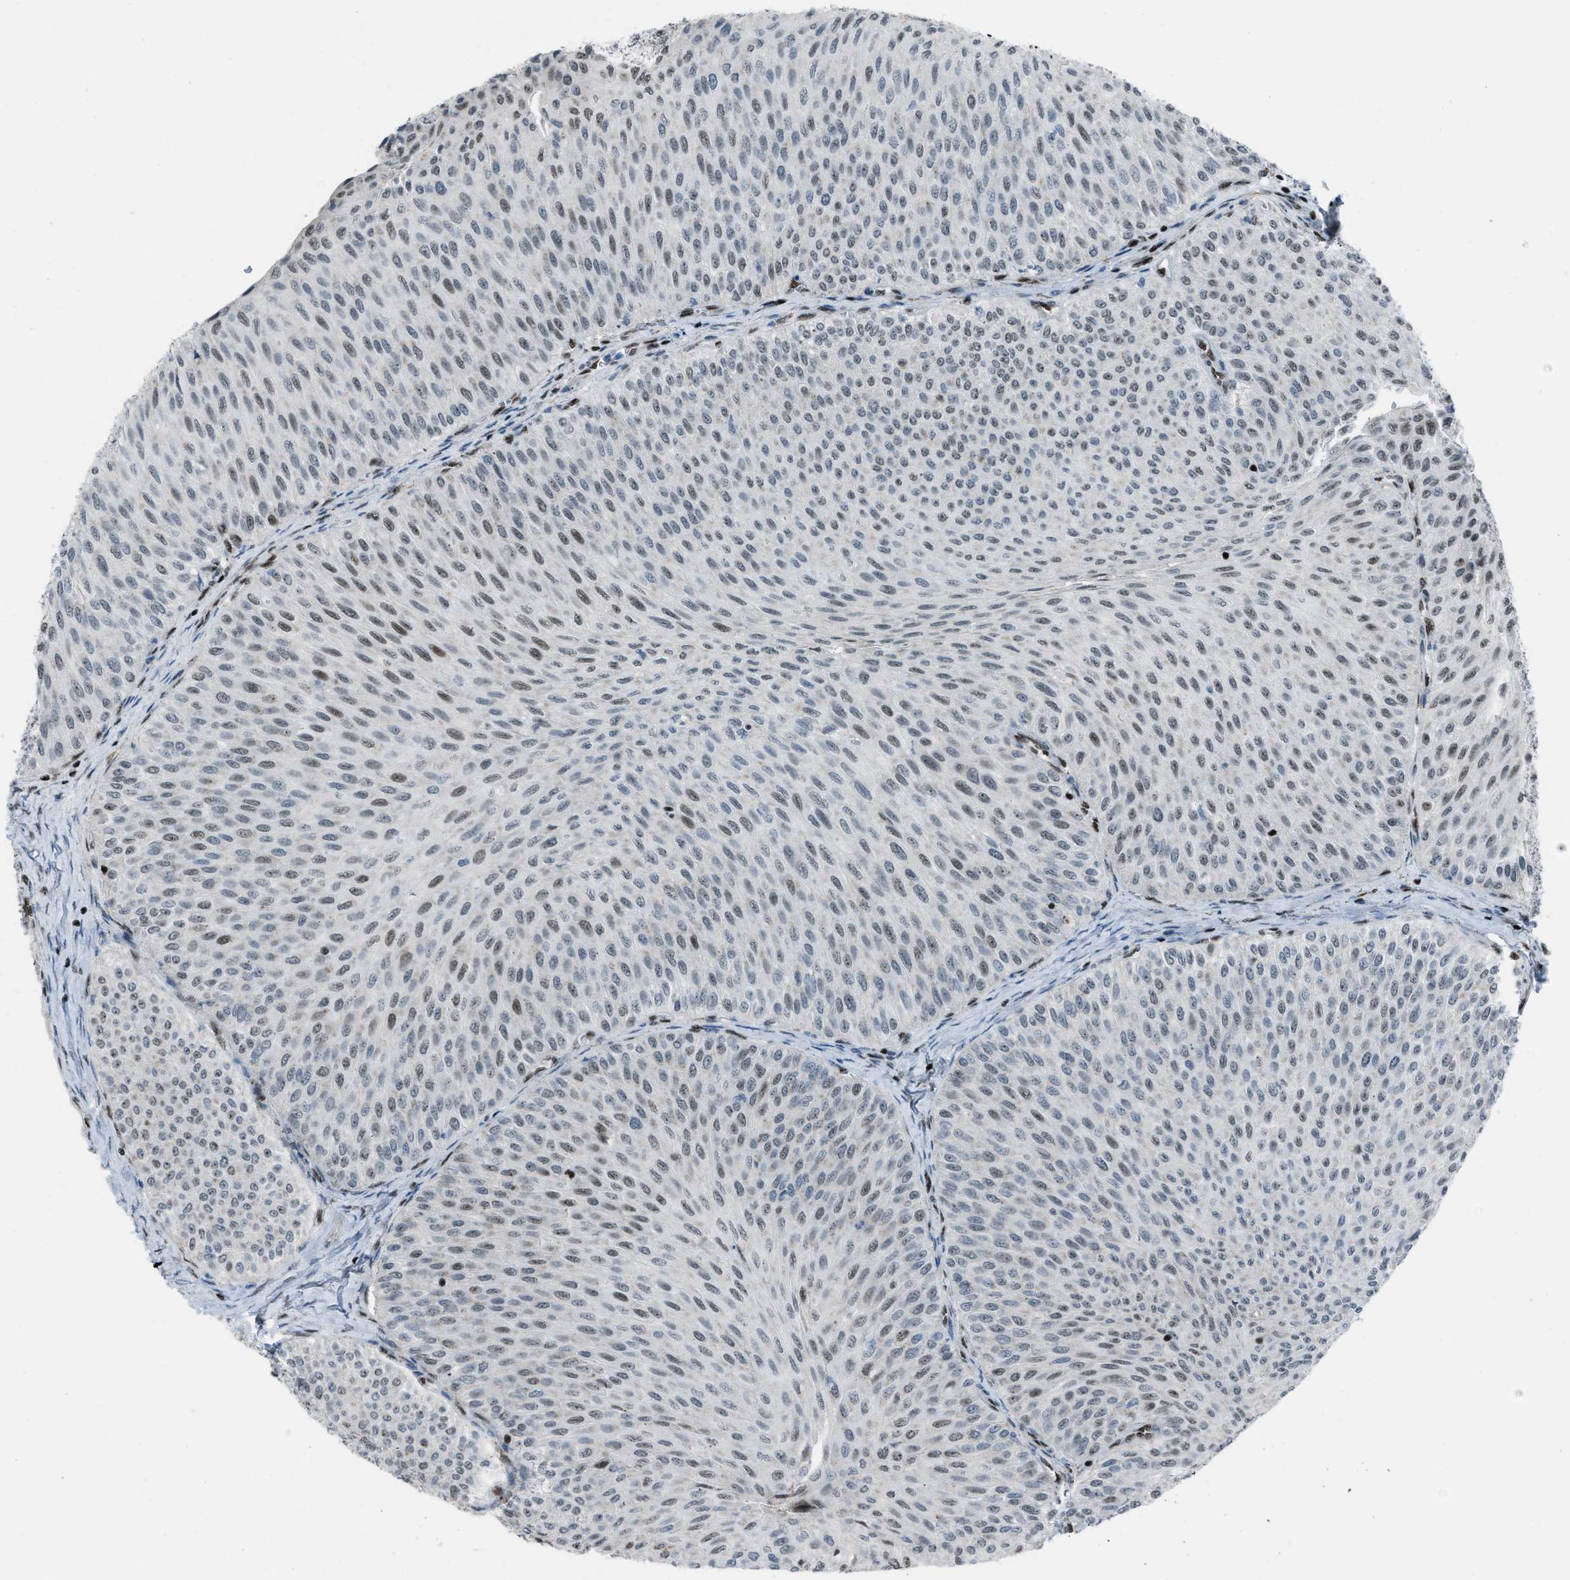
{"staining": {"intensity": "moderate", "quantity": "25%-75%", "location": "nuclear"}, "tissue": "urothelial cancer", "cell_type": "Tumor cells", "image_type": "cancer", "snomed": [{"axis": "morphology", "description": "Urothelial carcinoma, Low grade"}, {"axis": "topography", "description": "Urinary bladder"}], "caption": "Immunohistochemistry of urothelial cancer displays medium levels of moderate nuclear positivity in approximately 25%-75% of tumor cells.", "gene": "SLFN5", "patient": {"sex": "male", "age": 78}}